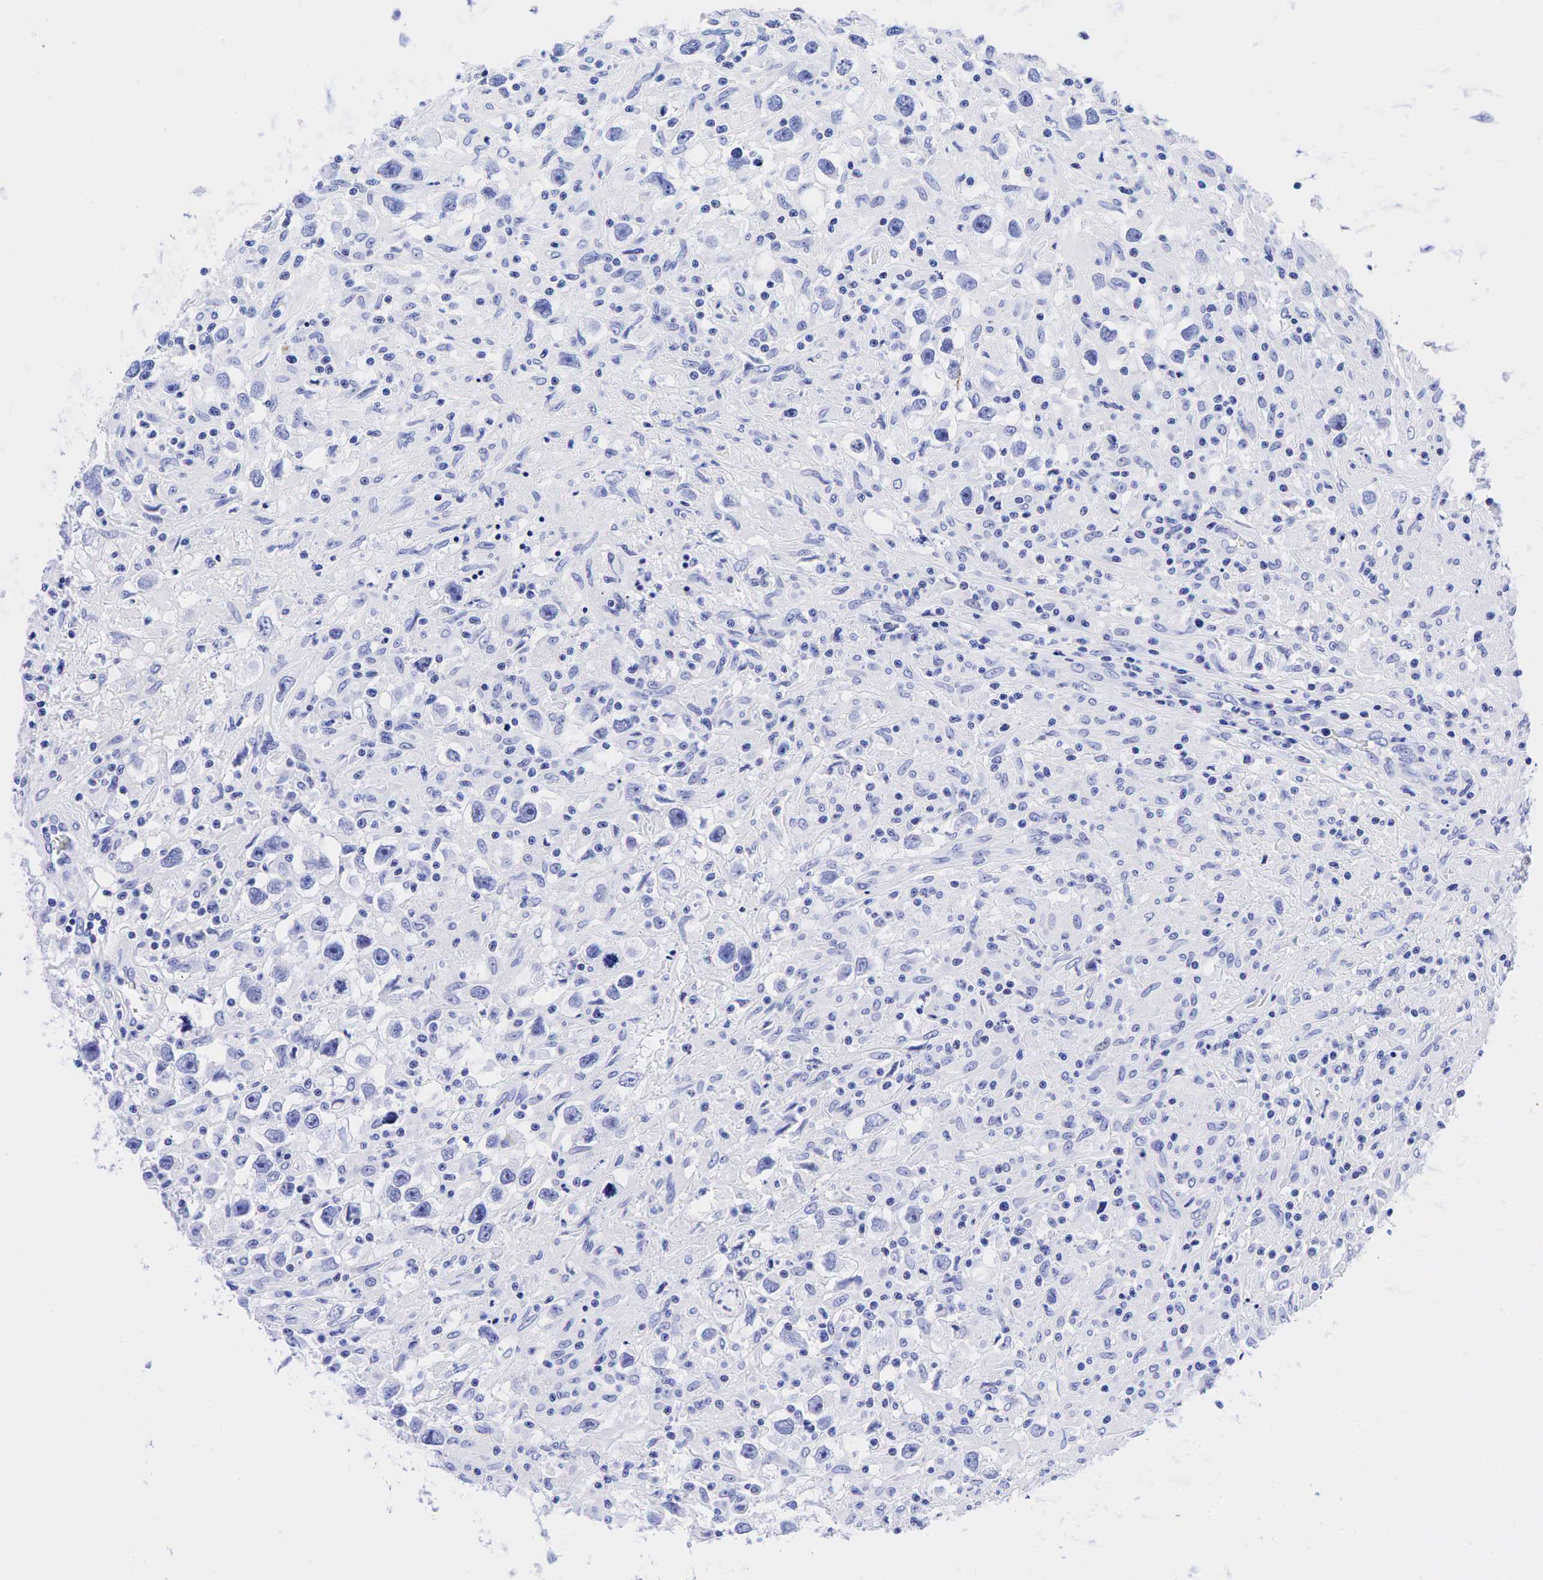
{"staining": {"intensity": "negative", "quantity": "none", "location": "none"}, "tissue": "testis cancer", "cell_type": "Tumor cells", "image_type": "cancer", "snomed": [{"axis": "morphology", "description": "Seminoma, NOS"}, {"axis": "topography", "description": "Testis"}], "caption": "Immunohistochemistry (IHC) micrograph of human testis cancer stained for a protein (brown), which displays no staining in tumor cells.", "gene": "CHGA", "patient": {"sex": "male", "age": 34}}